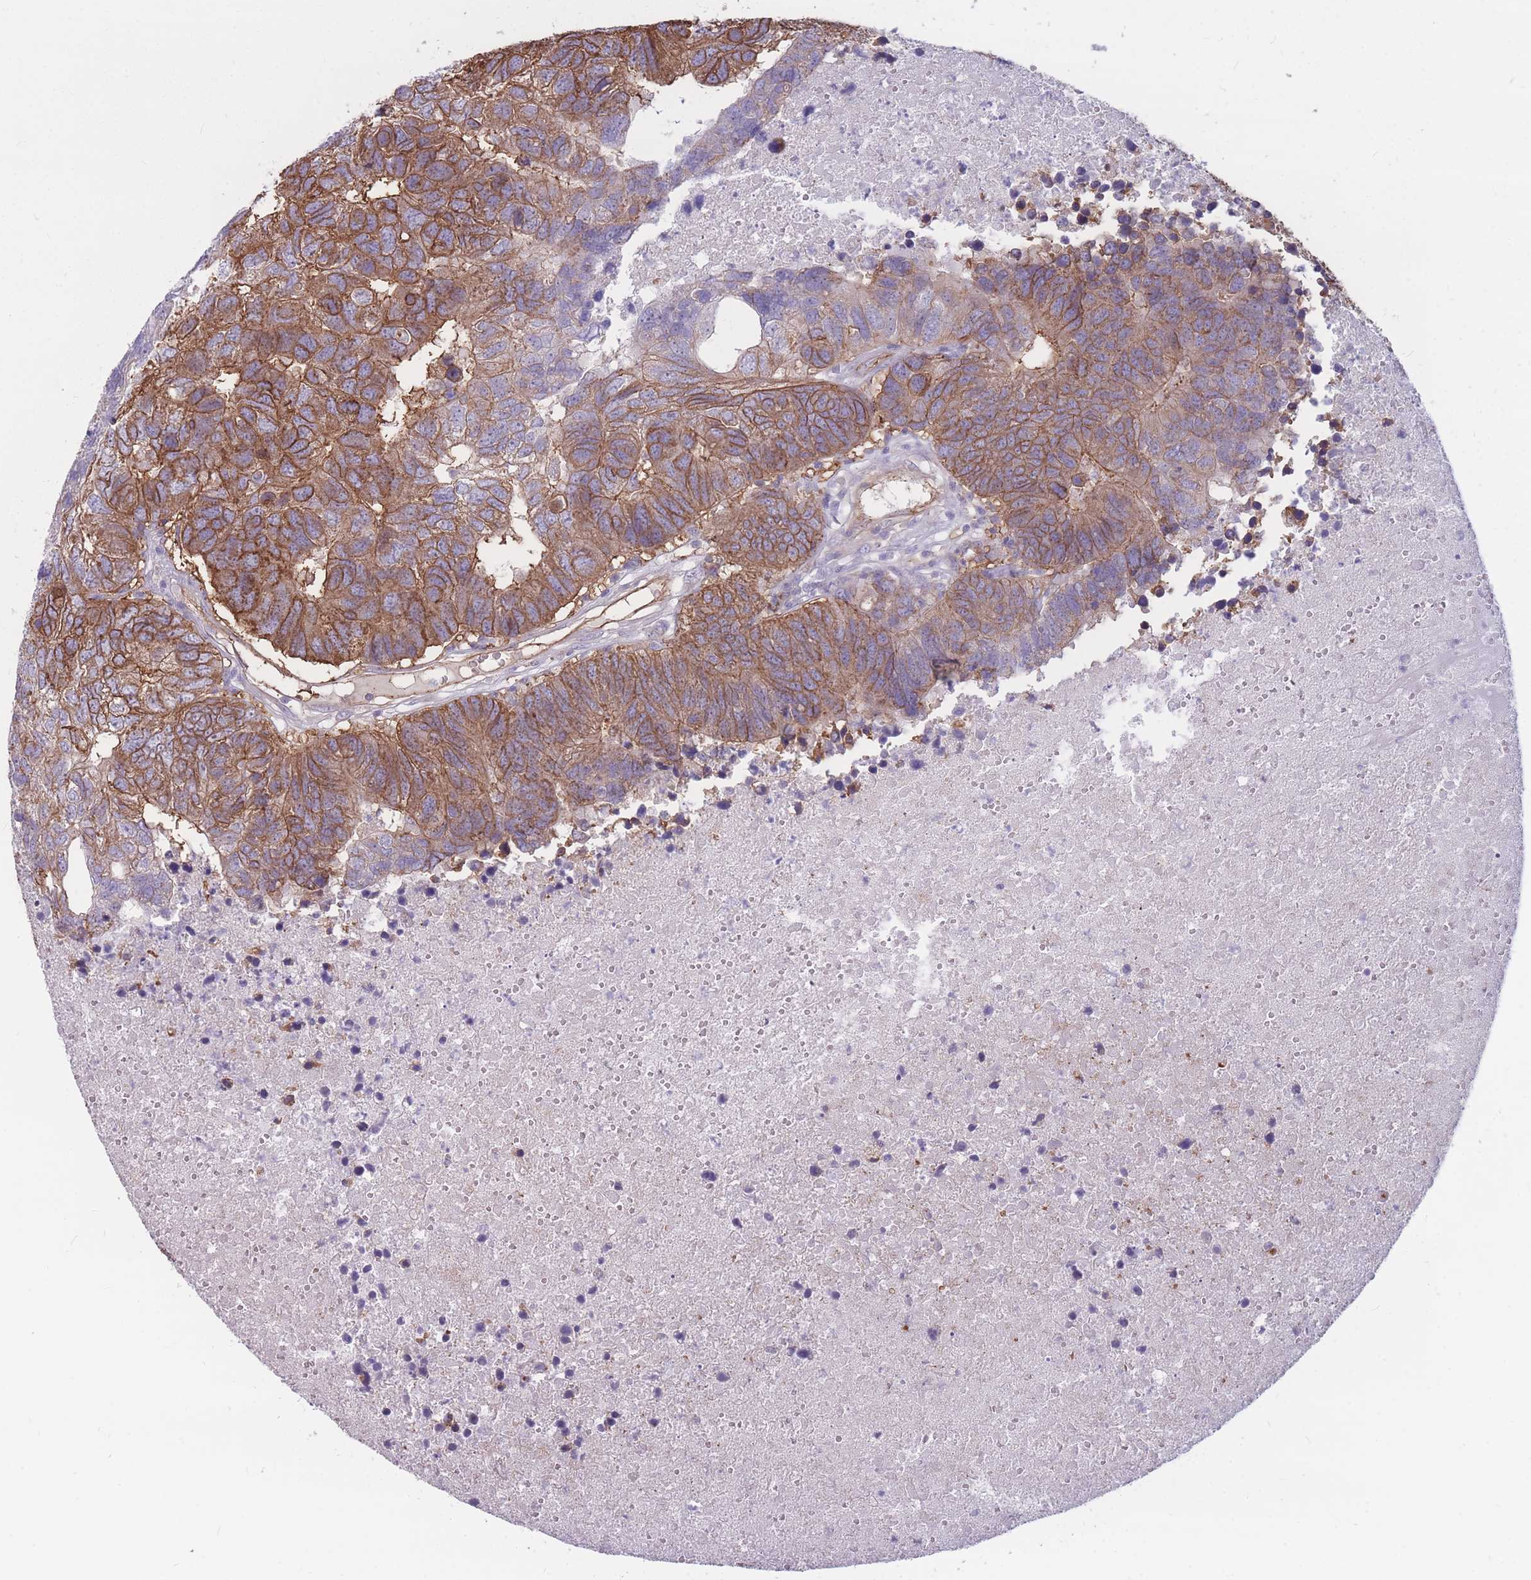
{"staining": {"intensity": "moderate", "quantity": ">75%", "location": "cytoplasmic/membranous"}, "tissue": "colorectal cancer", "cell_type": "Tumor cells", "image_type": "cancer", "snomed": [{"axis": "morphology", "description": "Adenocarcinoma, NOS"}, {"axis": "topography", "description": "Colon"}], "caption": "Colorectal cancer stained with a protein marker shows moderate staining in tumor cells.", "gene": "GNA11", "patient": {"sex": "female", "age": 48}}